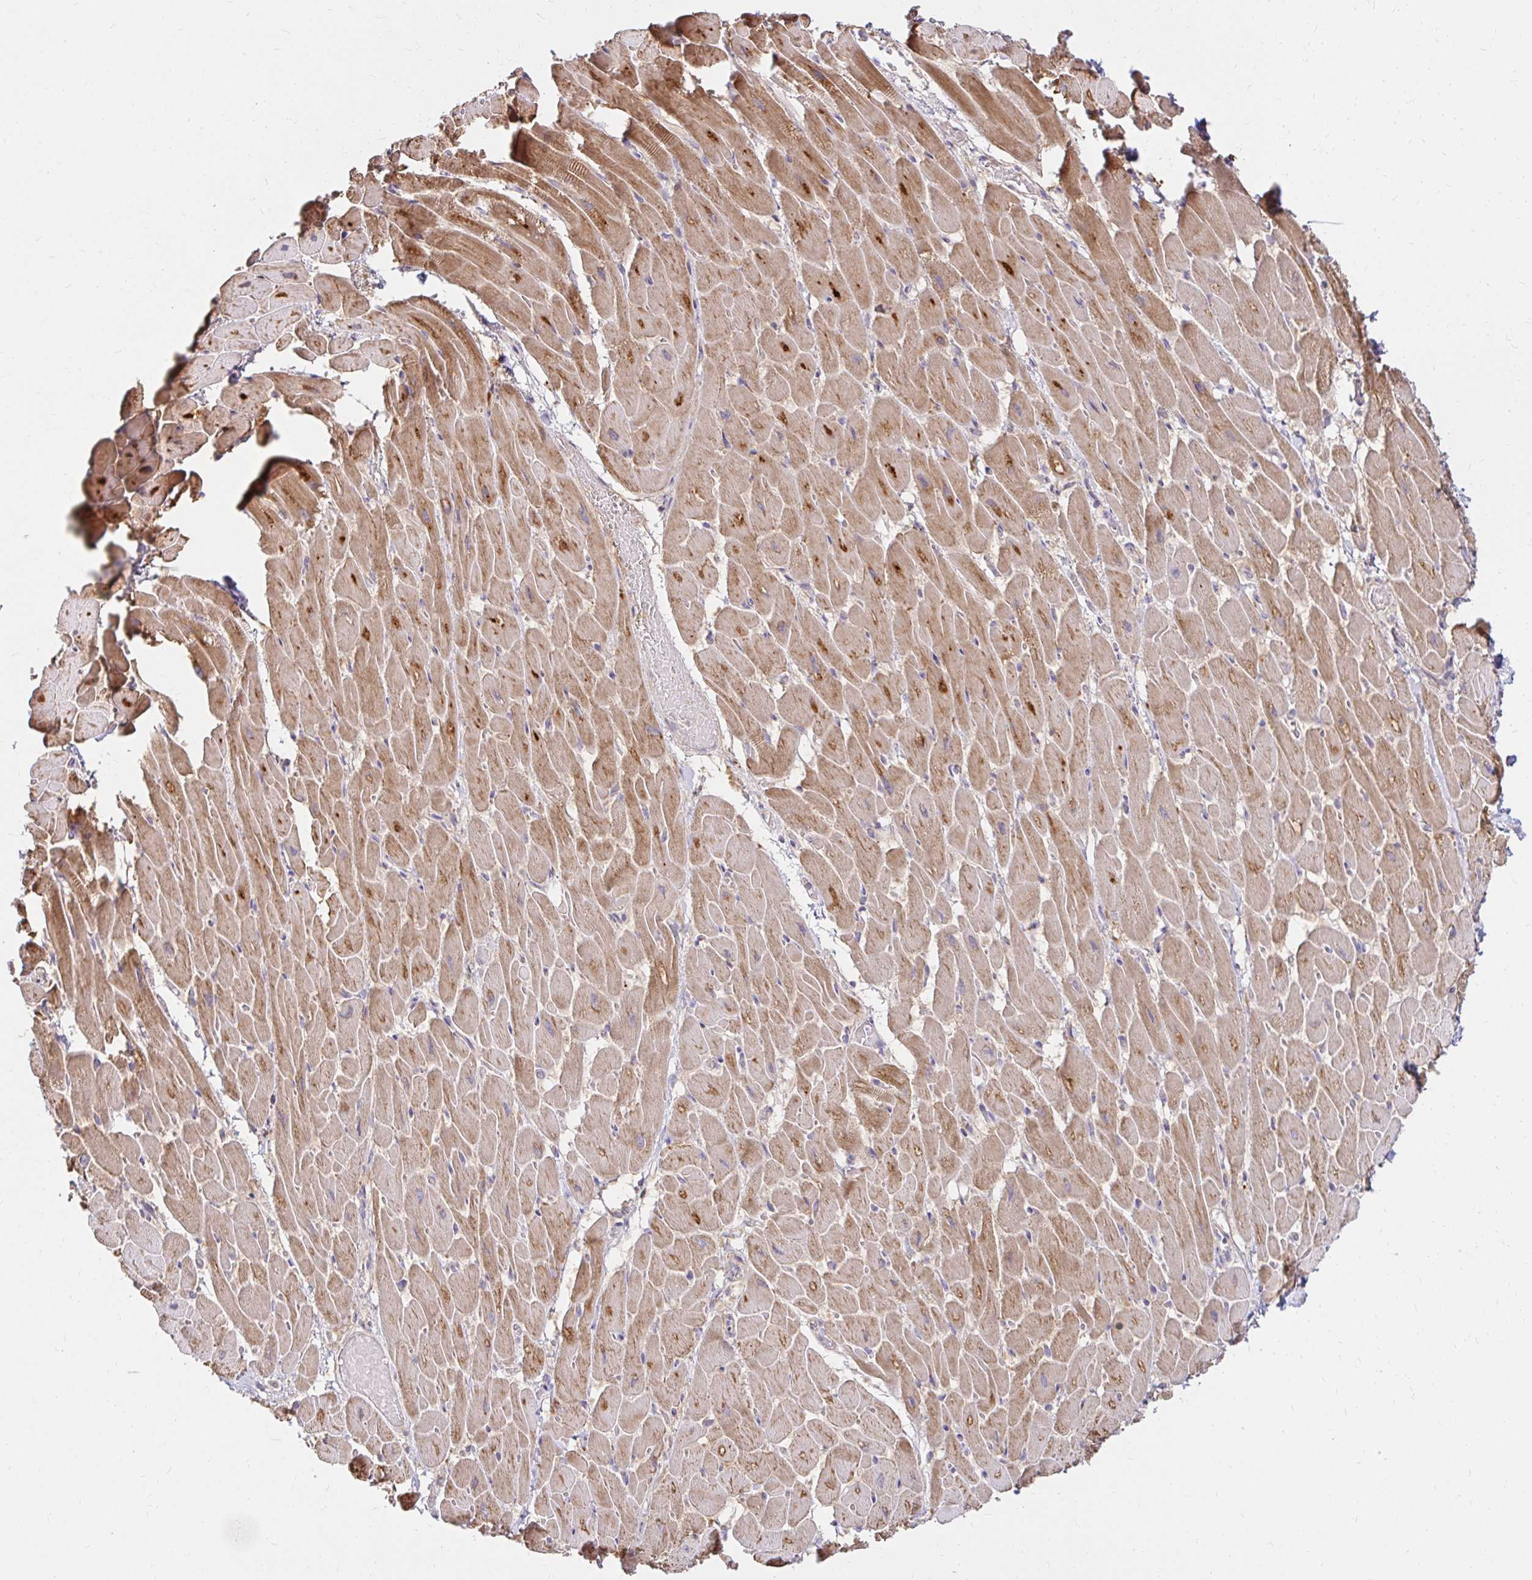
{"staining": {"intensity": "moderate", "quantity": "25%-75%", "location": "cytoplasmic/membranous"}, "tissue": "heart muscle", "cell_type": "Cardiomyocytes", "image_type": "normal", "snomed": [{"axis": "morphology", "description": "Normal tissue, NOS"}, {"axis": "topography", "description": "Heart"}], "caption": "A medium amount of moderate cytoplasmic/membranous positivity is appreciated in about 25%-75% of cardiomyocytes in normal heart muscle. The protein of interest is stained brown, and the nuclei are stained in blue (DAB (3,3'-diaminobenzidine) IHC with brightfield microscopy, high magnification).", "gene": "ITGA2", "patient": {"sex": "male", "age": 37}}